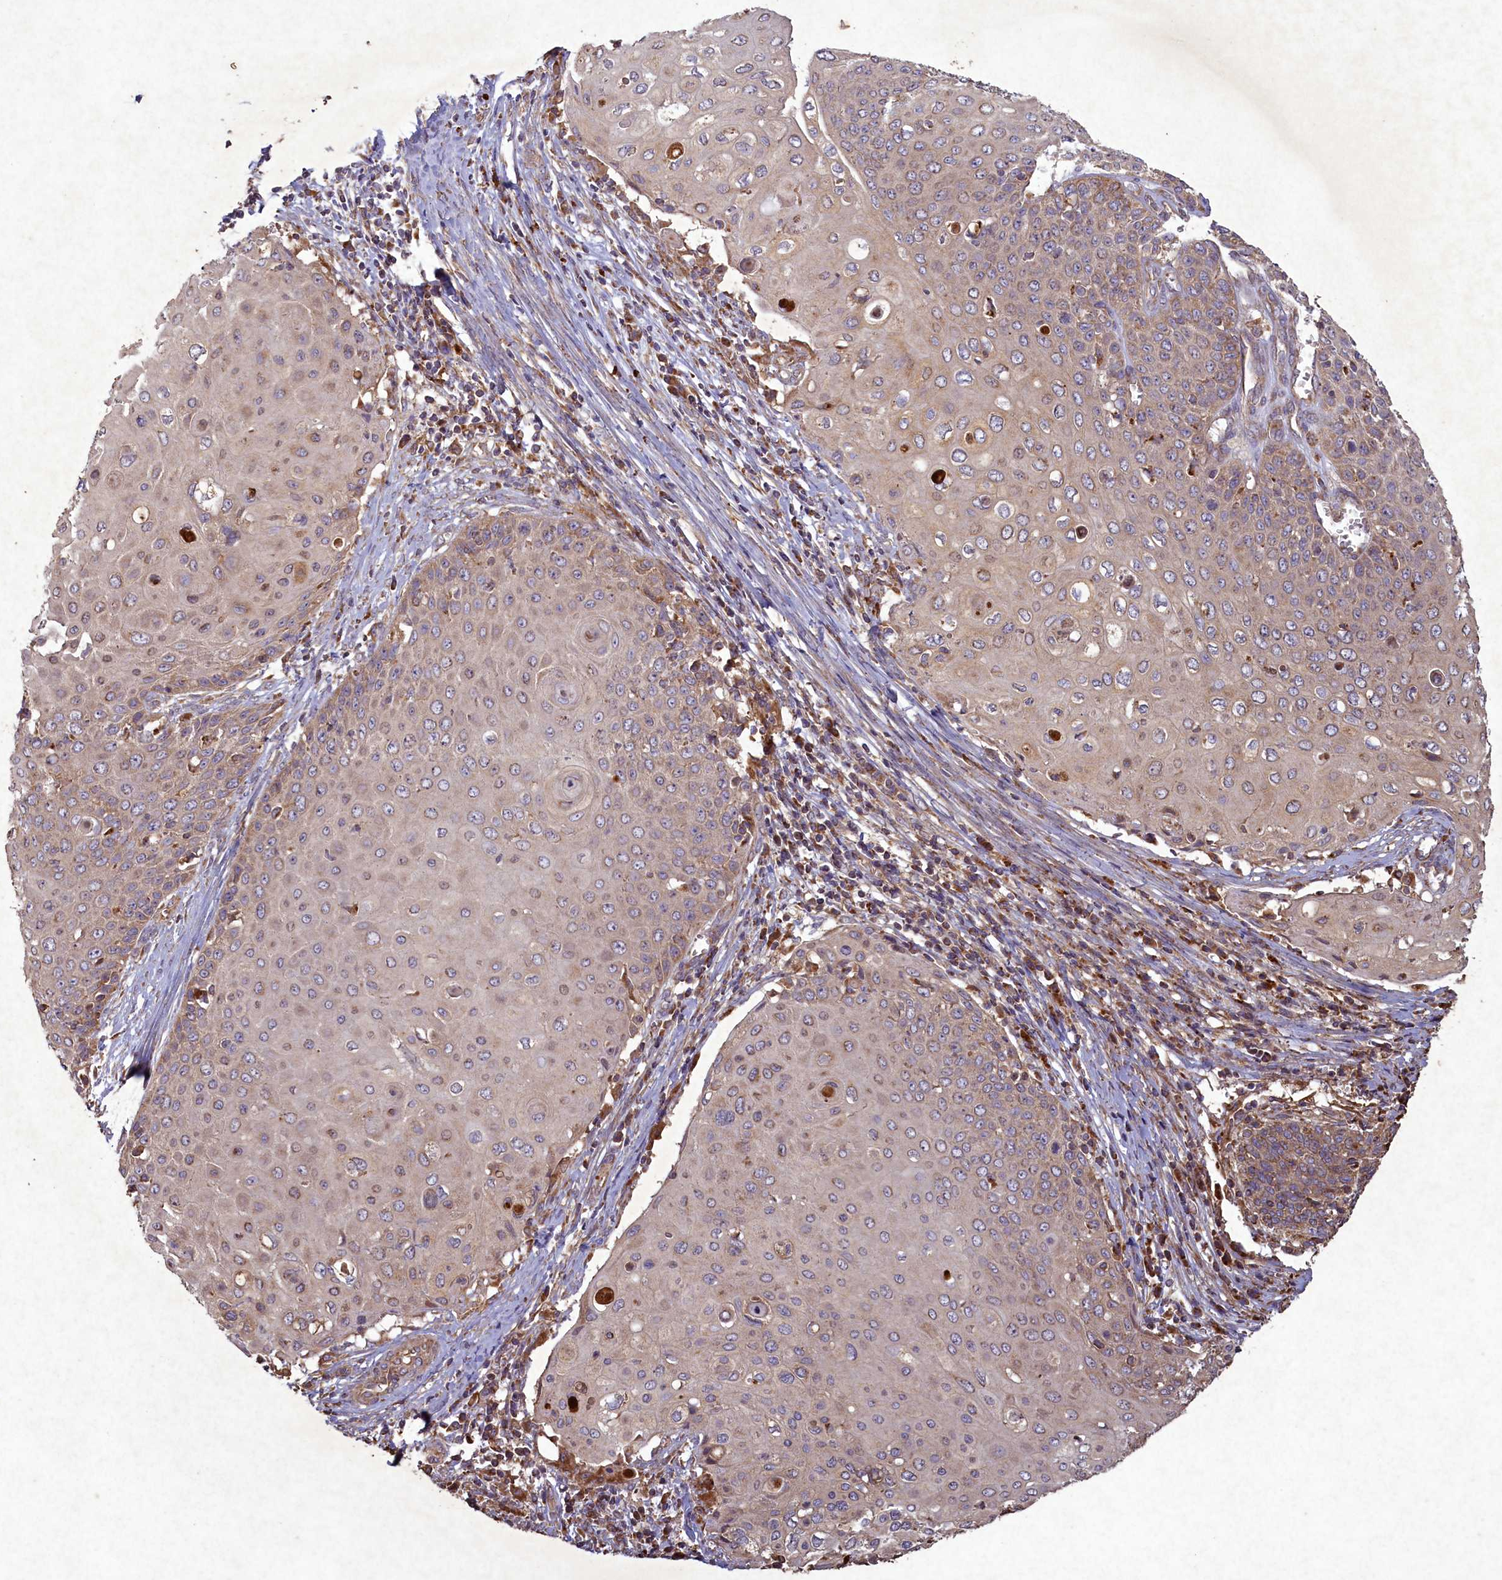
{"staining": {"intensity": "moderate", "quantity": "<25%", "location": "cytoplasmic/membranous"}, "tissue": "cervical cancer", "cell_type": "Tumor cells", "image_type": "cancer", "snomed": [{"axis": "morphology", "description": "Squamous cell carcinoma, NOS"}, {"axis": "topography", "description": "Cervix"}], "caption": "Immunohistochemistry of cervical squamous cell carcinoma shows low levels of moderate cytoplasmic/membranous staining in approximately <25% of tumor cells. (DAB (3,3'-diaminobenzidine) IHC, brown staining for protein, blue staining for nuclei).", "gene": "CIAO2B", "patient": {"sex": "female", "age": 39}}